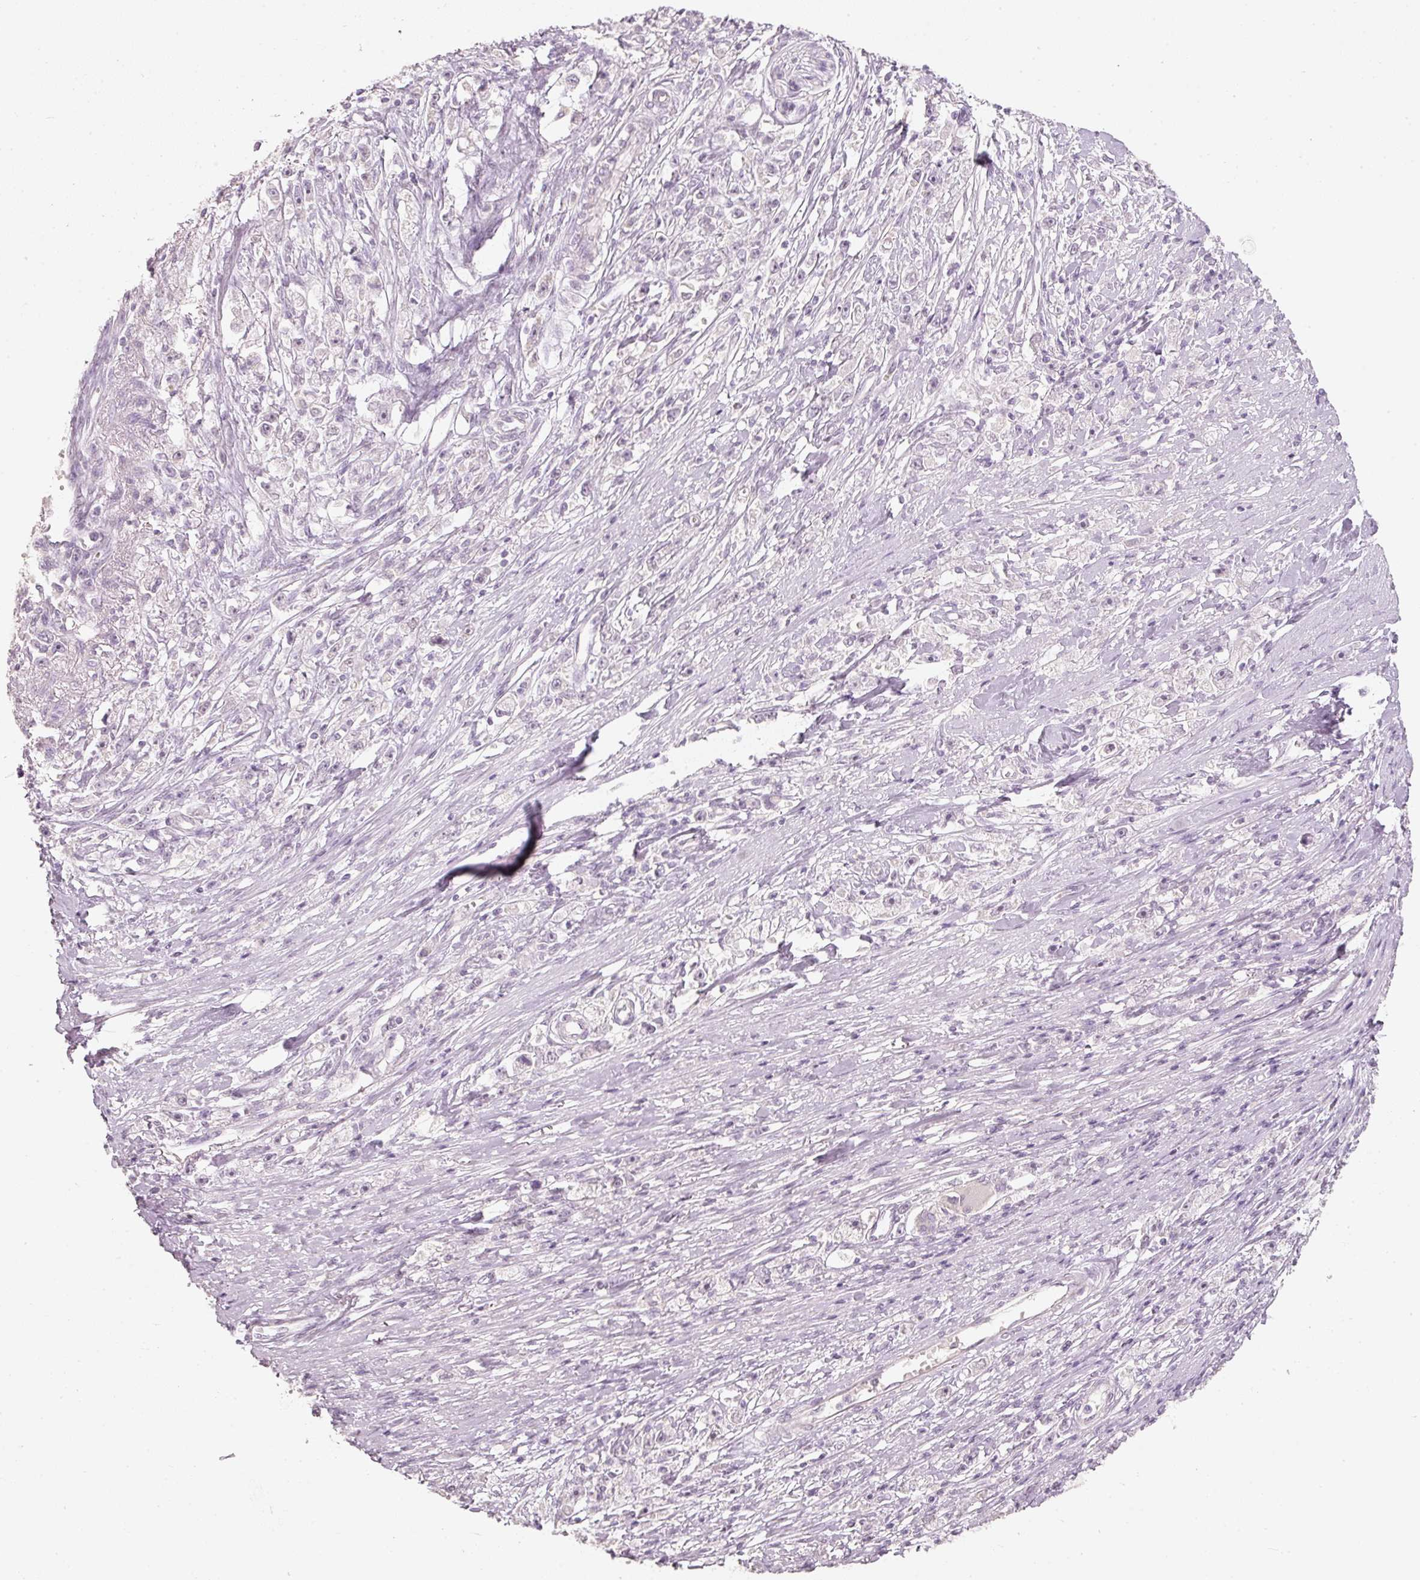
{"staining": {"intensity": "negative", "quantity": "none", "location": "none"}, "tissue": "stomach cancer", "cell_type": "Tumor cells", "image_type": "cancer", "snomed": [{"axis": "morphology", "description": "Adenocarcinoma, NOS"}, {"axis": "topography", "description": "Stomach"}], "caption": "Stomach adenocarcinoma stained for a protein using immunohistochemistry reveals no positivity tumor cells.", "gene": "STEAP1", "patient": {"sex": "female", "age": 59}}